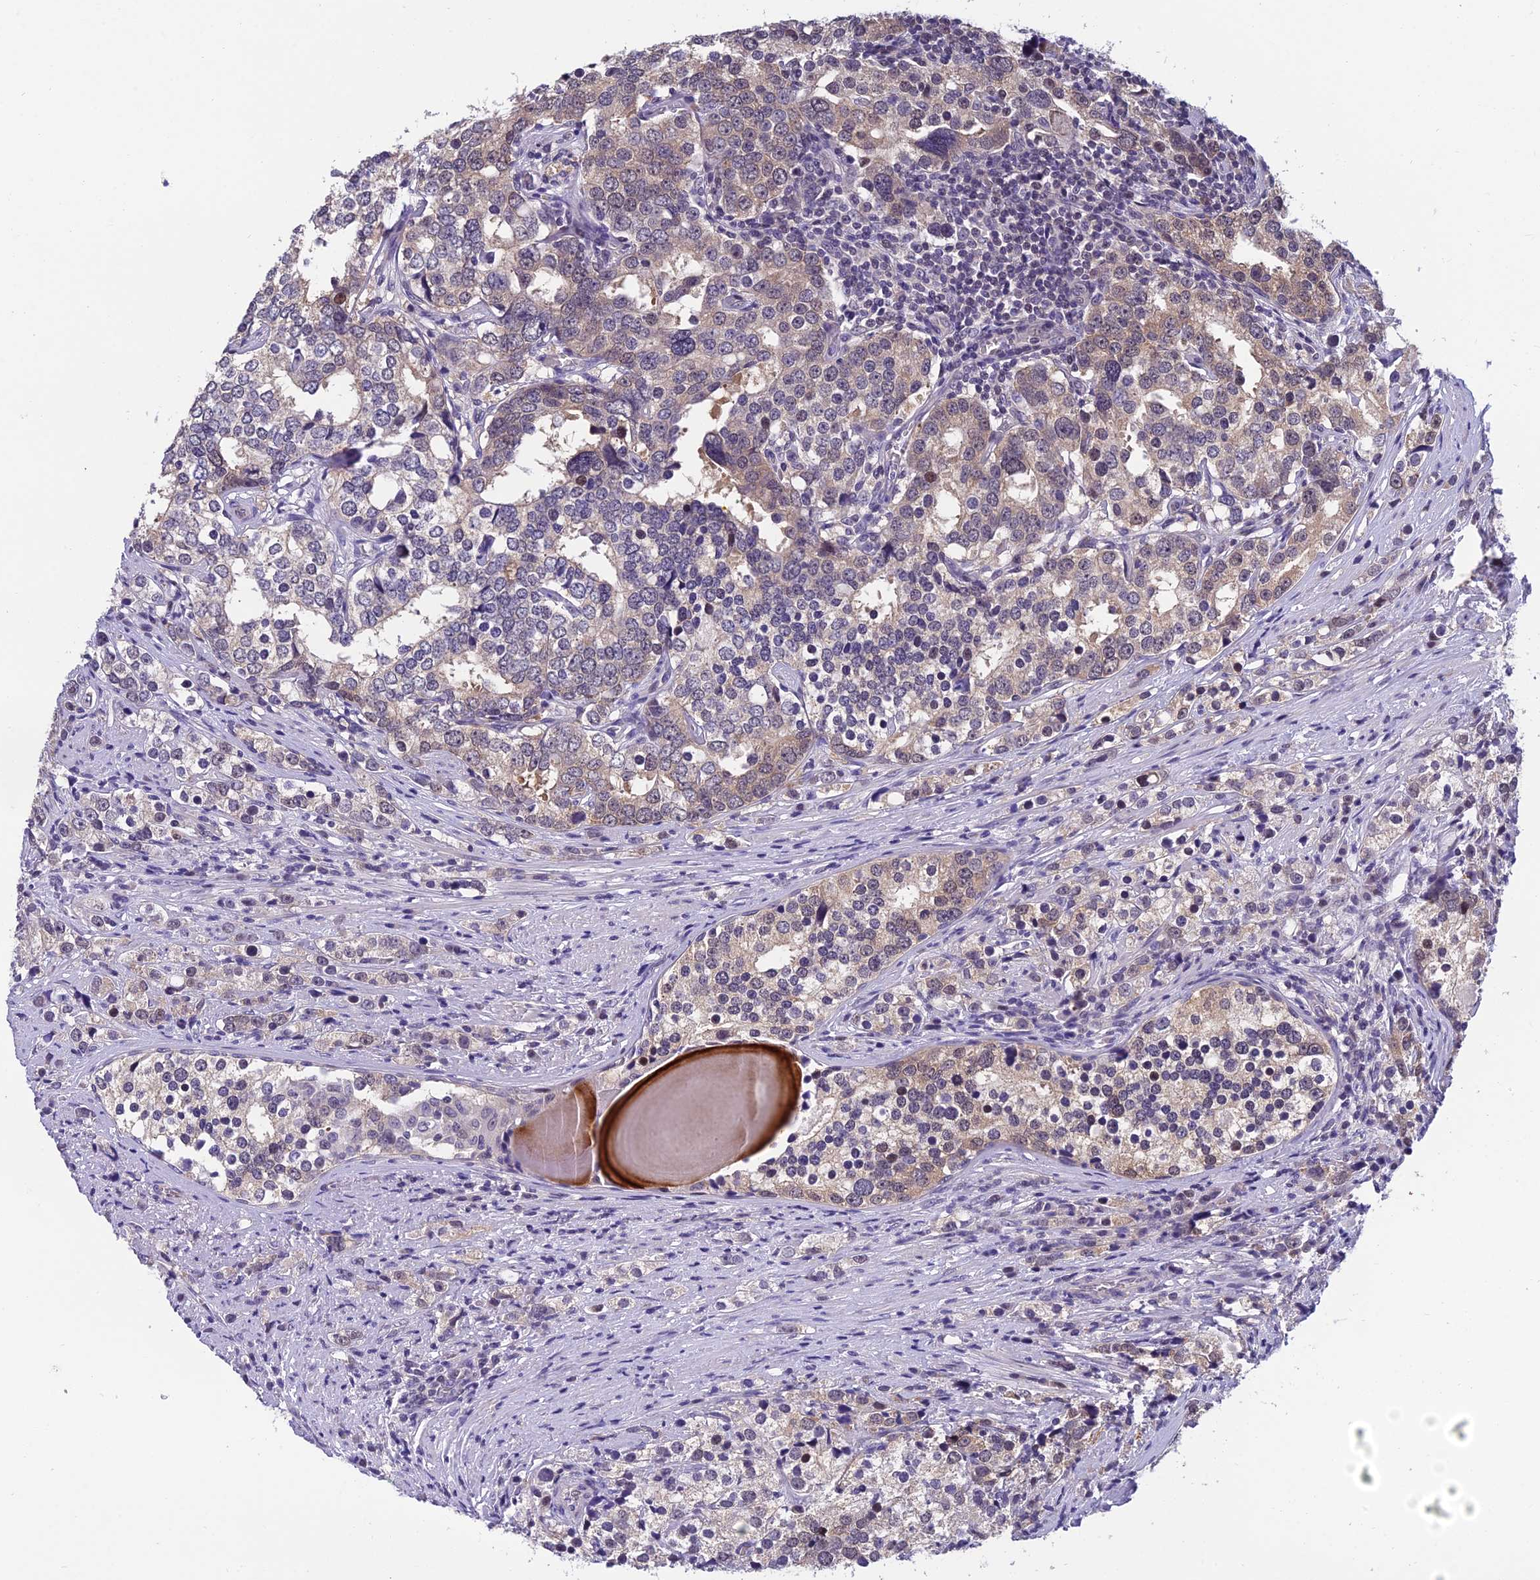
{"staining": {"intensity": "weak", "quantity": ">75%", "location": "cytoplasmic/membranous"}, "tissue": "prostate cancer", "cell_type": "Tumor cells", "image_type": "cancer", "snomed": [{"axis": "morphology", "description": "Adenocarcinoma, High grade"}, {"axis": "topography", "description": "Prostate"}], "caption": "Immunohistochemistry (IHC) of human prostate cancer (high-grade adenocarcinoma) shows low levels of weak cytoplasmic/membranous positivity in approximately >75% of tumor cells.", "gene": "GRWD1", "patient": {"sex": "male", "age": 71}}